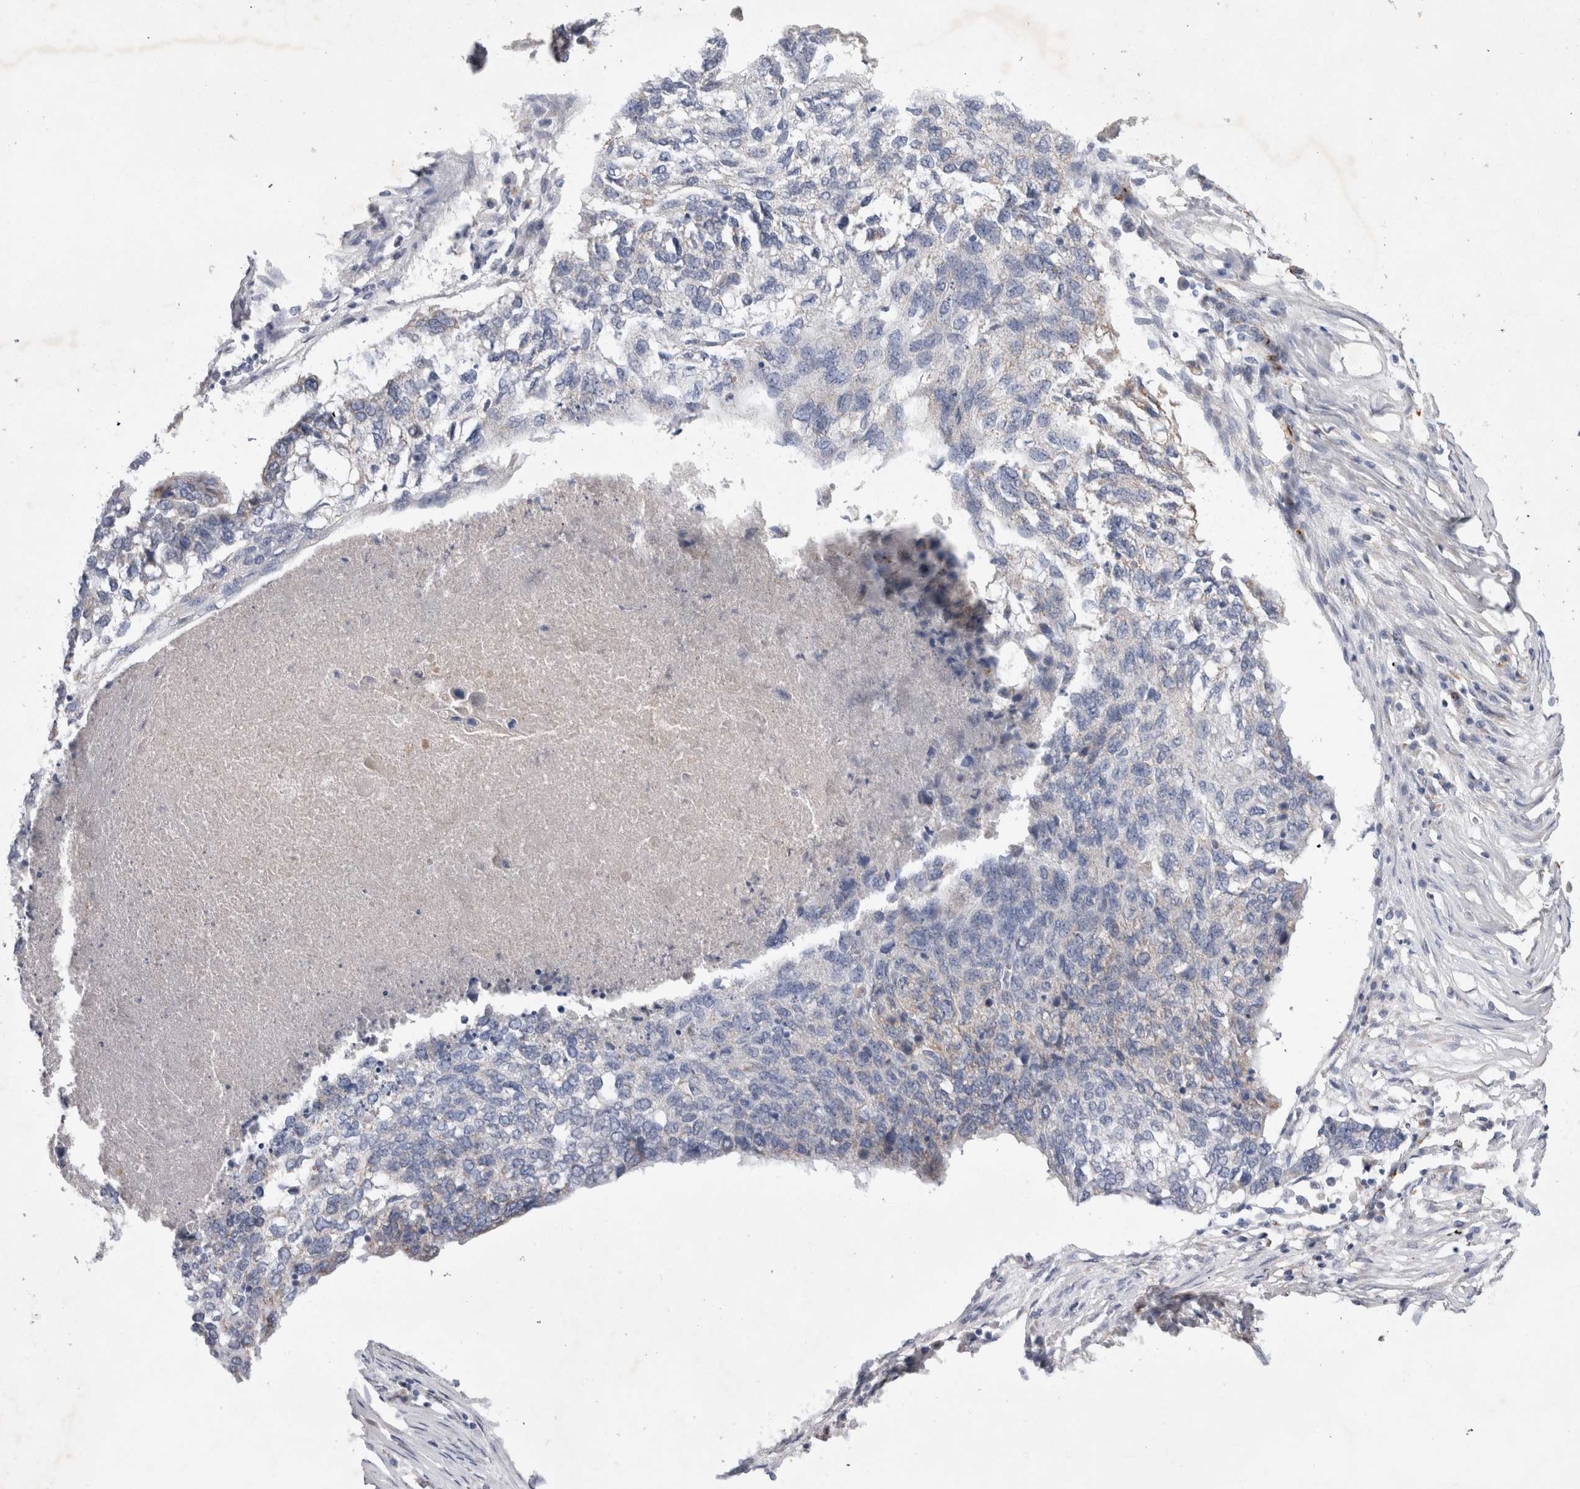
{"staining": {"intensity": "negative", "quantity": "none", "location": "none"}, "tissue": "lung cancer", "cell_type": "Tumor cells", "image_type": "cancer", "snomed": [{"axis": "morphology", "description": "Squamous cell carcinoma, NOS"}, {"axis": "topography", "description": "Lung"}], "caption": "This is an immunohistochemistry micrograph of lung cancer (squamous cell carcinoma). There is no expression in tumor cells.", "gene": "IARS2", "patient": {"sex": "female", "age": 63}}